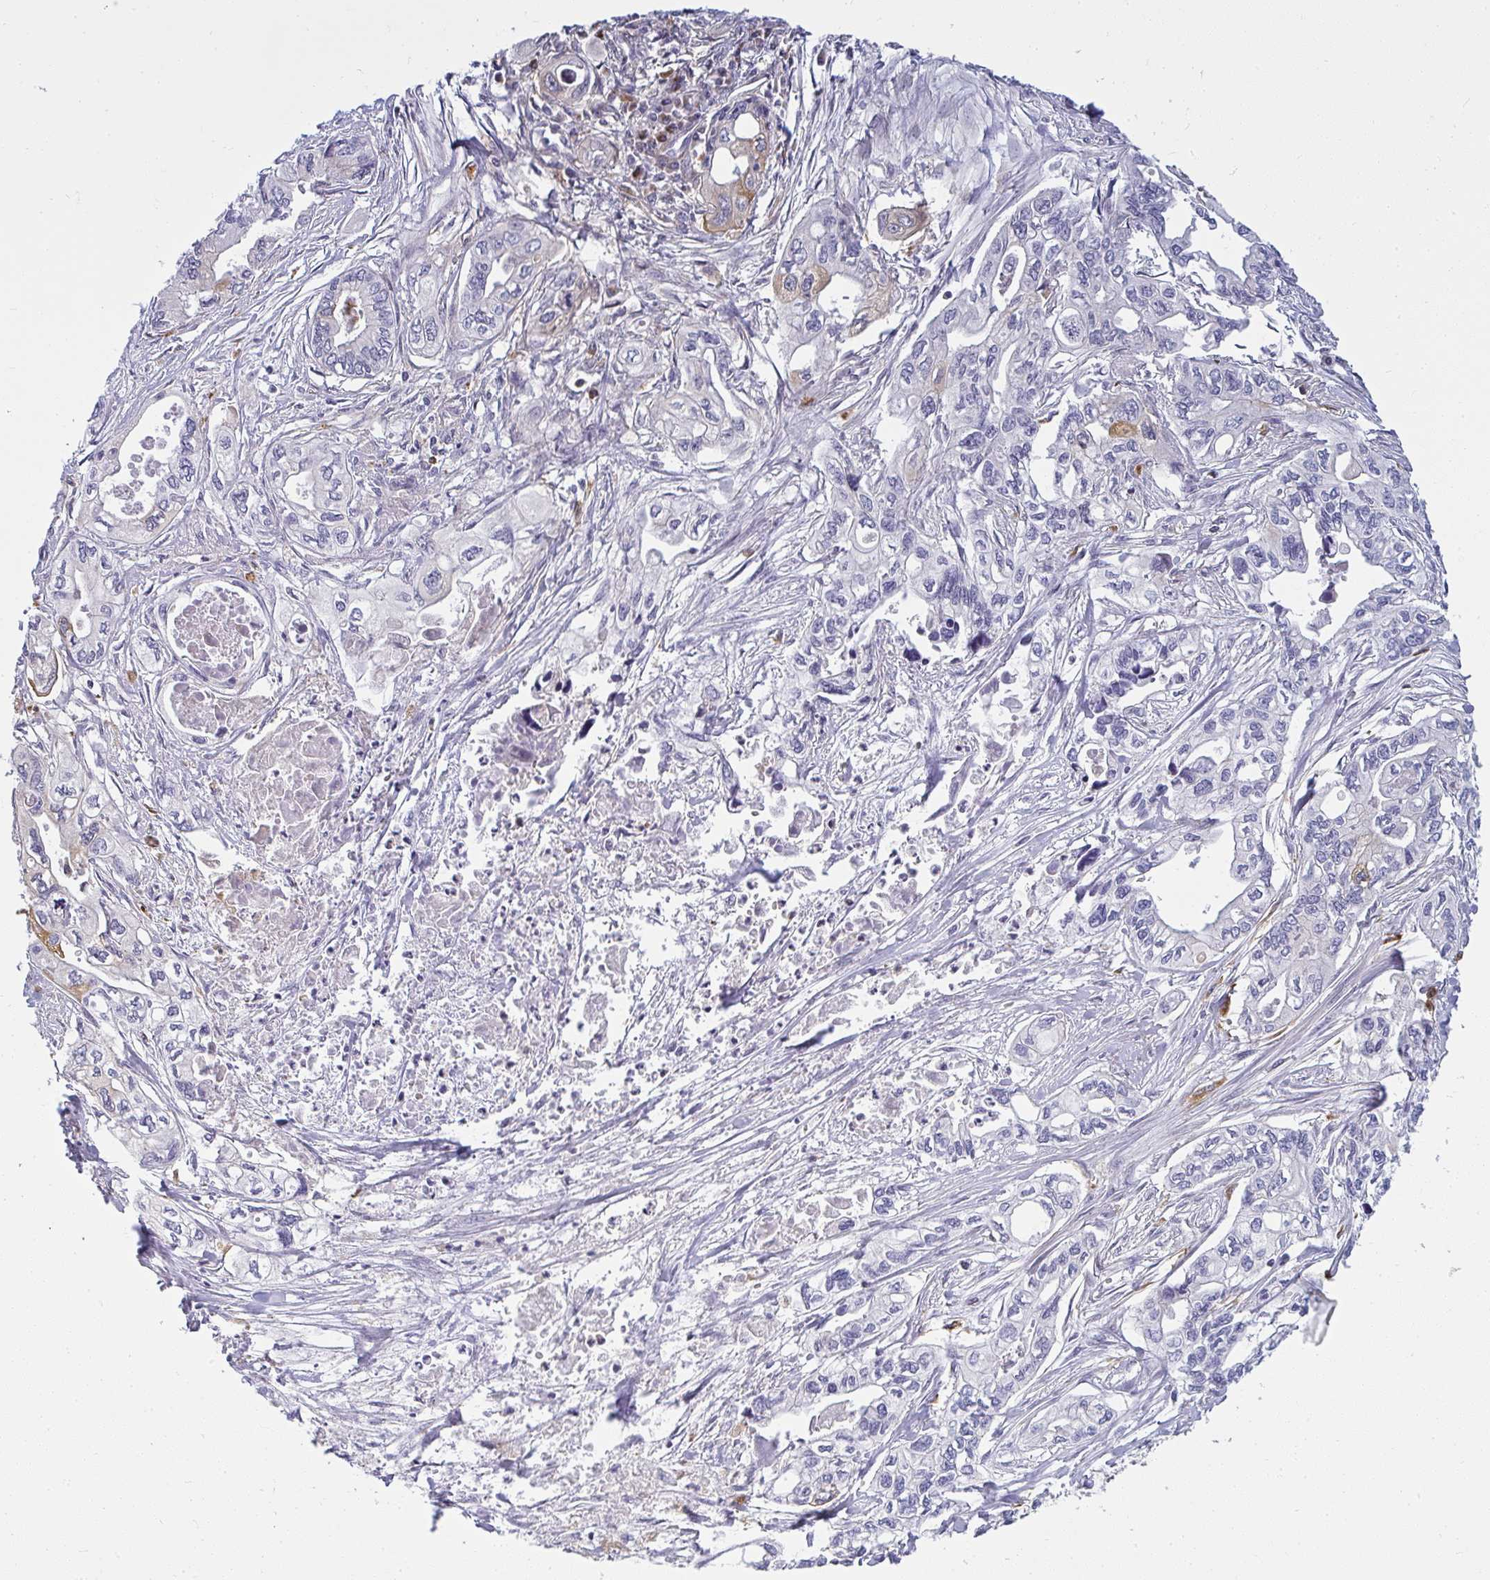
{"staining": {"intensity": "negative", "quantity": "none", "location": "none"}, "tissue": "pancreatic cancer", "cell_type": "Tumor cells", "image_type": "cancer", "snomed": [{"axis": "morphology", "description": "Adenocarcinoma, NOS"}, {"axis": "topography", "description": "Pancreas"}], "caption": "Pancreatic cancer stained for a protein using immunohistochemistry reveals no positivity tumor cells.", "gene": "IFIT3", "patient": {"sex": "male", "age": 68}}